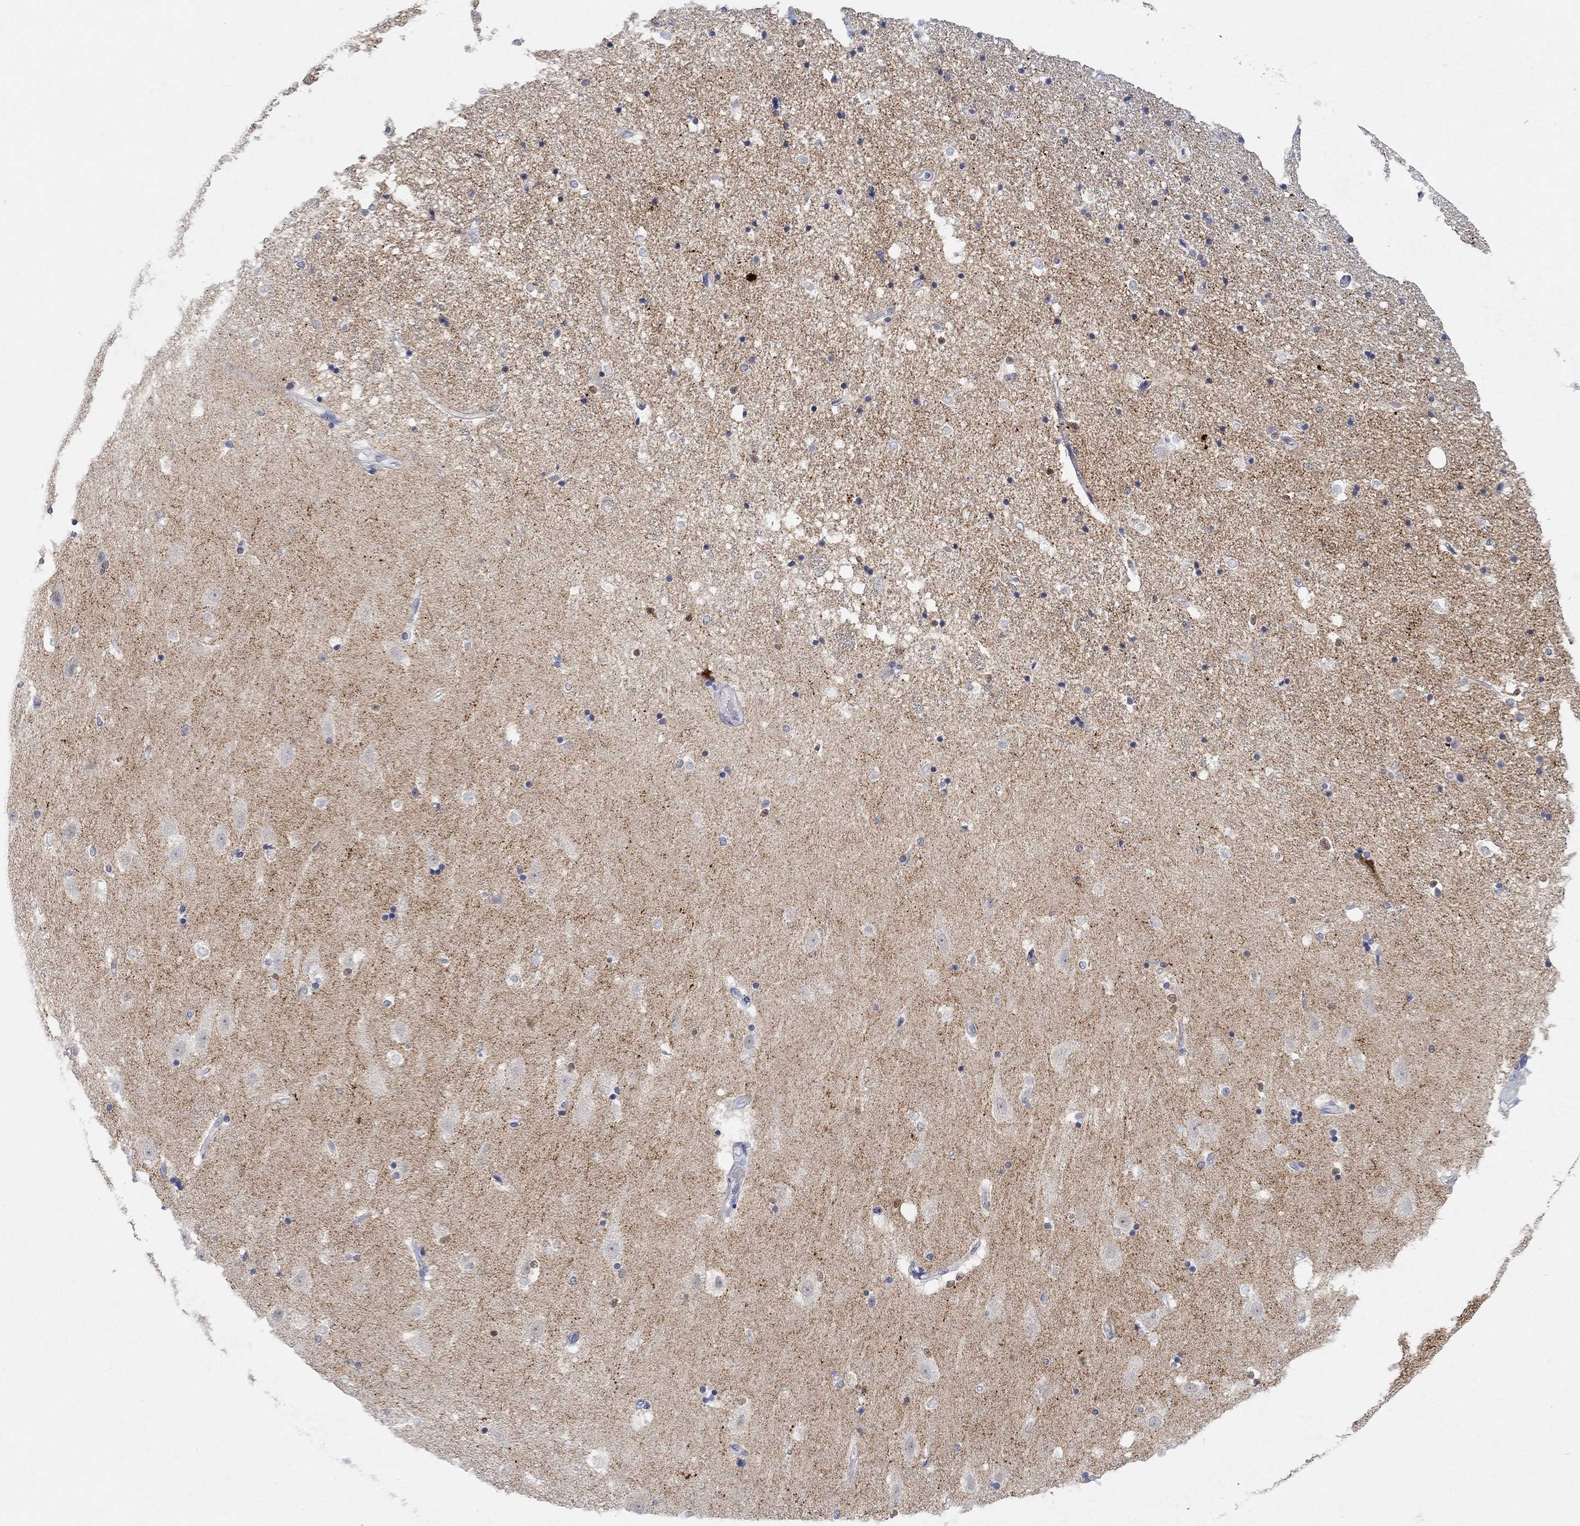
{"staining": {"intensity": "negative", "quantity": "none", "location": "none"}, "tissue": "hippocampus", "cell_type": "Glial cells", "image_type": "normal", "snomed": [{"axis": "morphology", "description": "Normal tissue, NOS"}, {"axis": "topography", "description": "Hippocampus"}], "caption": "Immunohistochemistry (IHC) of unremarkable hippocampus demonstrates no expression in glial cells. The staining is performed using DAB brown chromogen with nuclei counter-stained in using hematoxylin.", "gene": "VAT1L", "patient": {"sex": "male", "age": 49}}